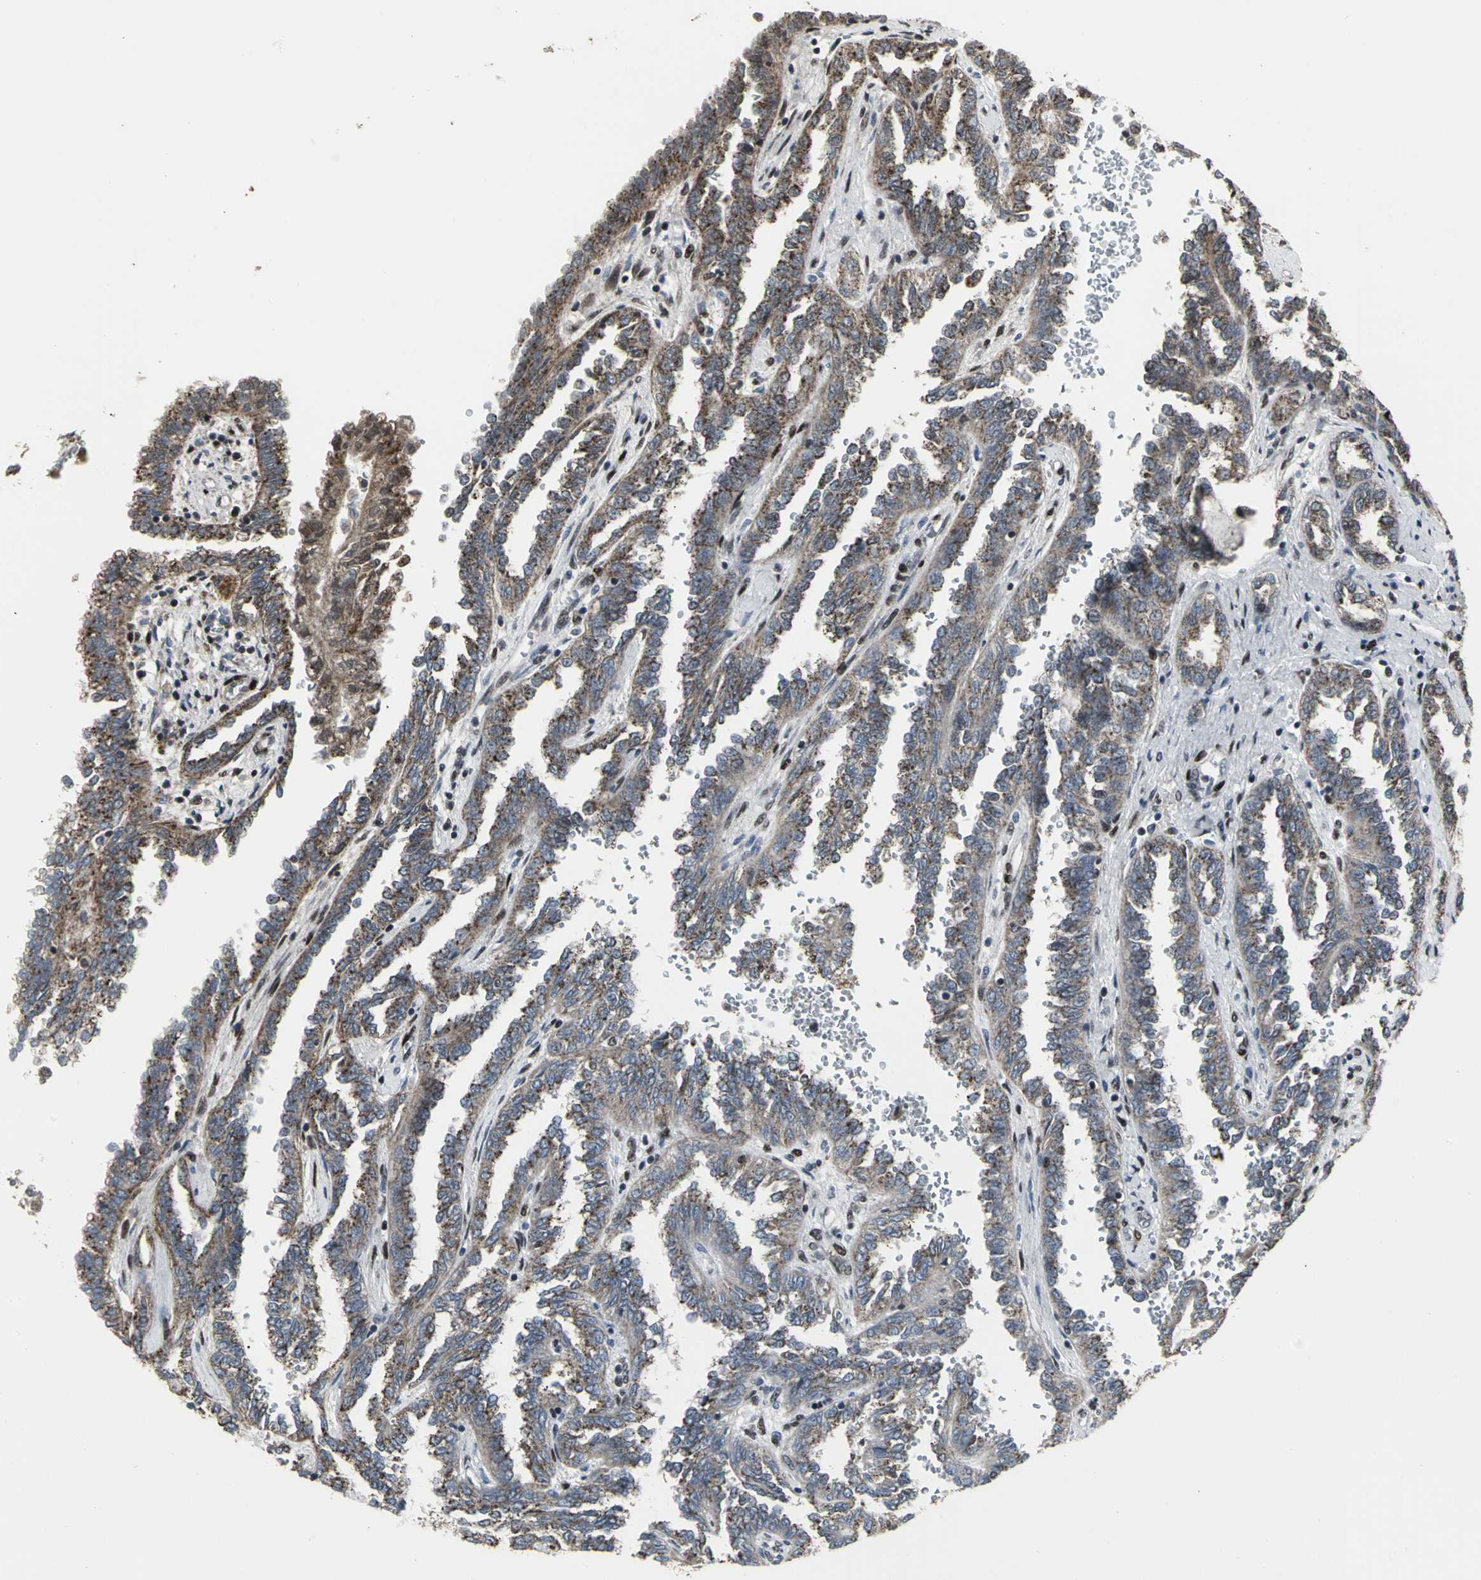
{"staining": {"intensity": "moderate", "quantity": "25%-75%", "location": "cytoplasmic/membranous"}, "tissue": "renal cancer", "cell_type": "Tumor cells", "image_type": "cancer", "snomed": [{"axis": "morphology", "description": "Inflammation, NOS"}, {"axis": "morphology", "description": "Adenocarcinoma, NOS"}, {"axis": "topography", "description": "Kidney"}], "caption": "Adenocarcinoma (renal) stained for a protein exhibits moderate cytoplasmic/membranous positivity in tumor cells.", "gene": "SRF", "patient": {"sex": "male", "age": 68}}